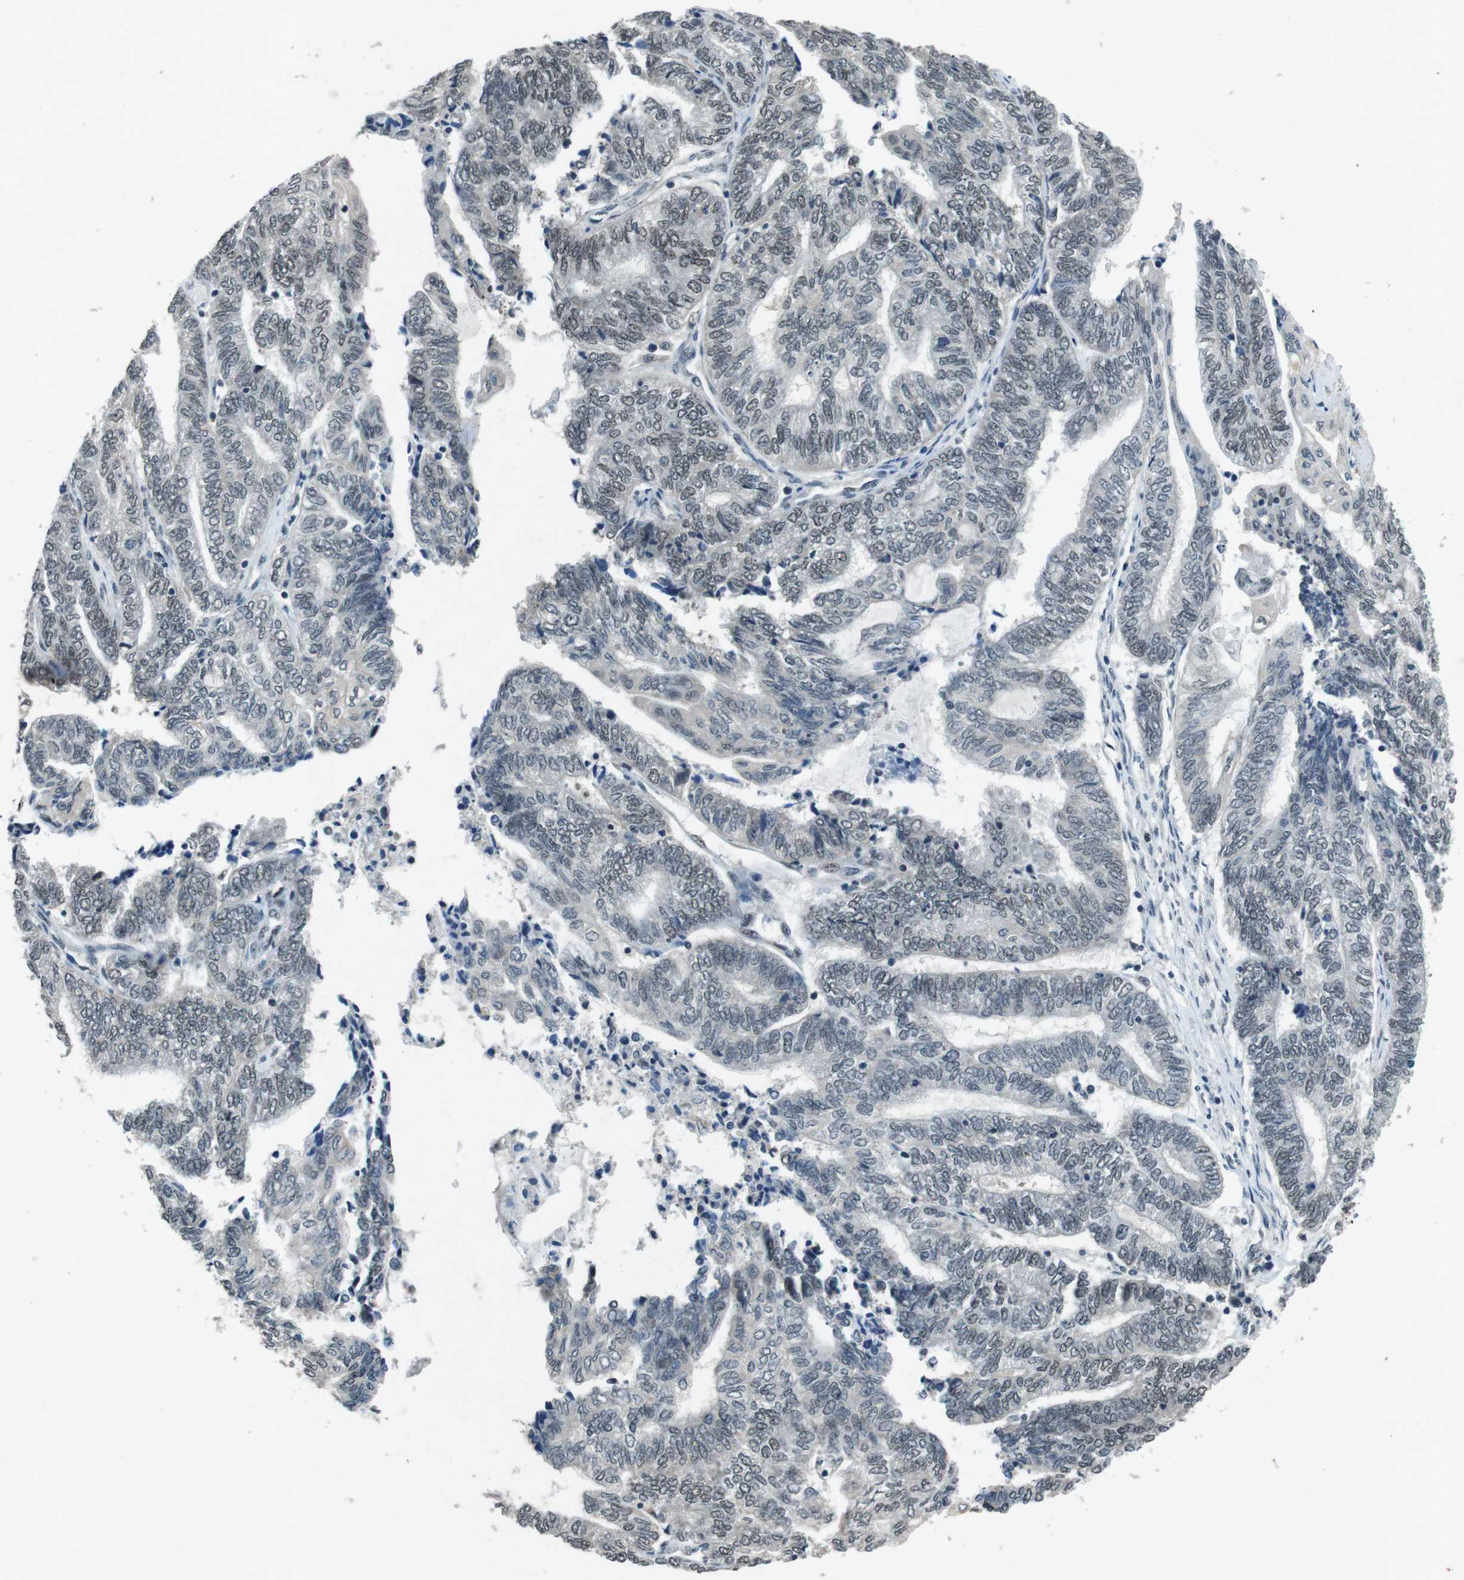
{"staining": {"intensity": "weak", "quantity": "<25%", "location": "nuclear"}, "tissue": "endometrial cancer", "cell_type": "Tumor cells", "image_type": "cancer", "snomed": [{"axis": "morphology", "description": "Adenocarcinoma, NOS"}, {"axis": "topography", "description": "Uterus"}, {"axis": "topography", "description": "Endometrium"}], "caption": "The histopathology image exhibits no staining of tumor cells in endometrial cancer.", "gene": "USP7", "patient": {"sex": "female", "age": 70}}